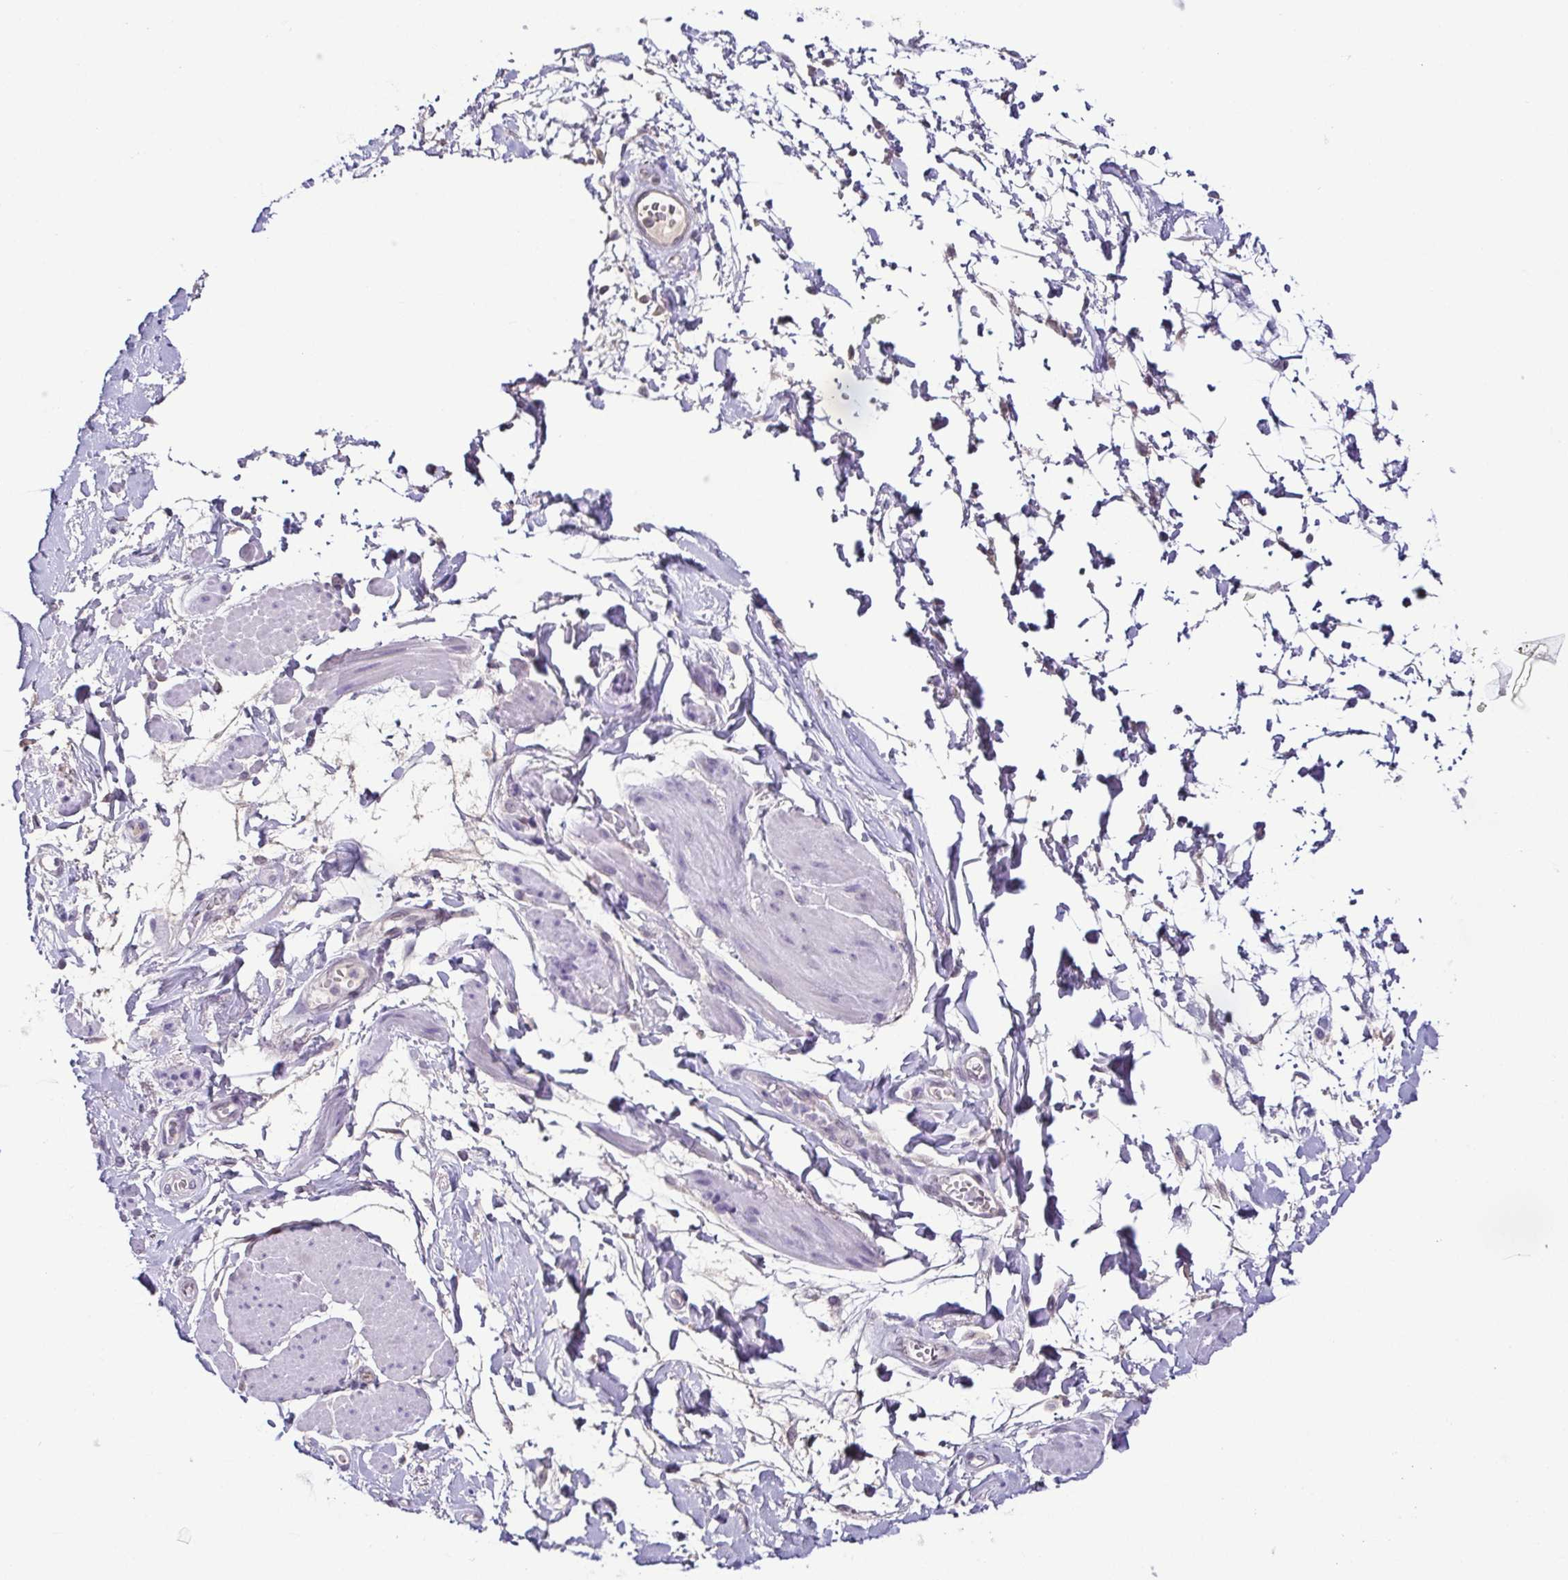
{"staining": {"intensity": "negative", "quantity": "none", "location": "none"}, "tissue": "adipose tissue", "cell_type": "Adipocytes", "image_type": "normal", "snomed": [{"axis": "morphology", "description": "Normal tissue, NOS"}, {"axis": "topography", "description": "Urinary bladder"}, {"axis": "topography", "description": "Peripheral nerve tissue"}], "caption": "A micrograph of adipose tissue stained for a protein reveals no brown staining in adipocytes.", "gene": "TCF3", "patient": {"sex": "female", "age": 60}}